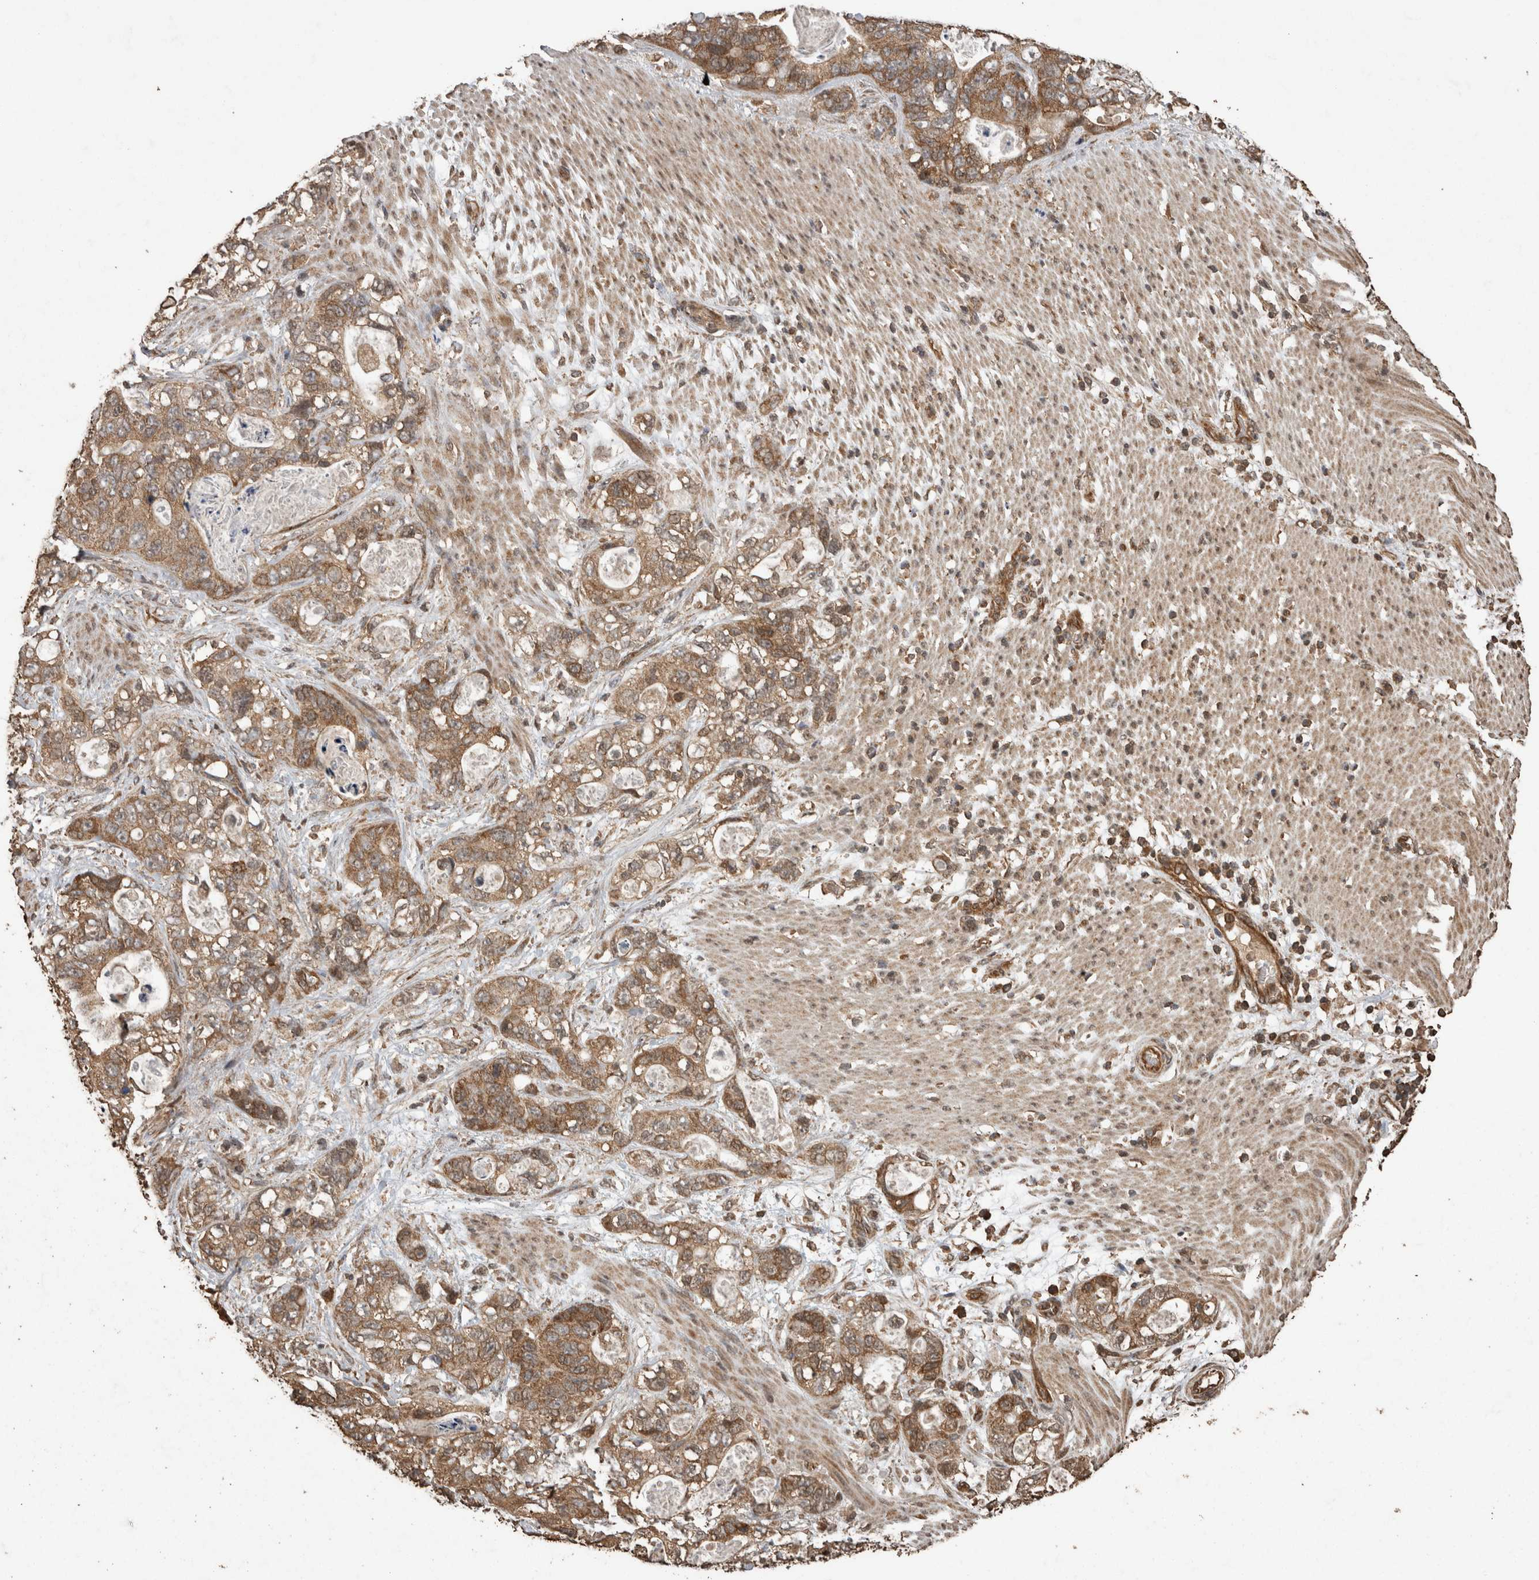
{"staining": {"intensity": "moderate", "quantity": ">75%", "location": "cytoplasmic/membranous"}, "tissue": "stomach cancer", "cell_type": "Tumor cells", "image_type": "cancer", "snomed": [{"axis": "morphology", "description": "Normal tissue, NOS"}, {"axis": "morphology", "description": "Adenocarcinoma, NOS"}, {"axis": "topography", "description": "Stomach"}], "caption": "Tumor cells demonstrate medium levels of moderate cytoplasmic/membranous expression in approximately >75% of cells in human adenocarcinoma (stomach).", "gene": "PINK1", "patient": {"sex": "female", "age": 89}}